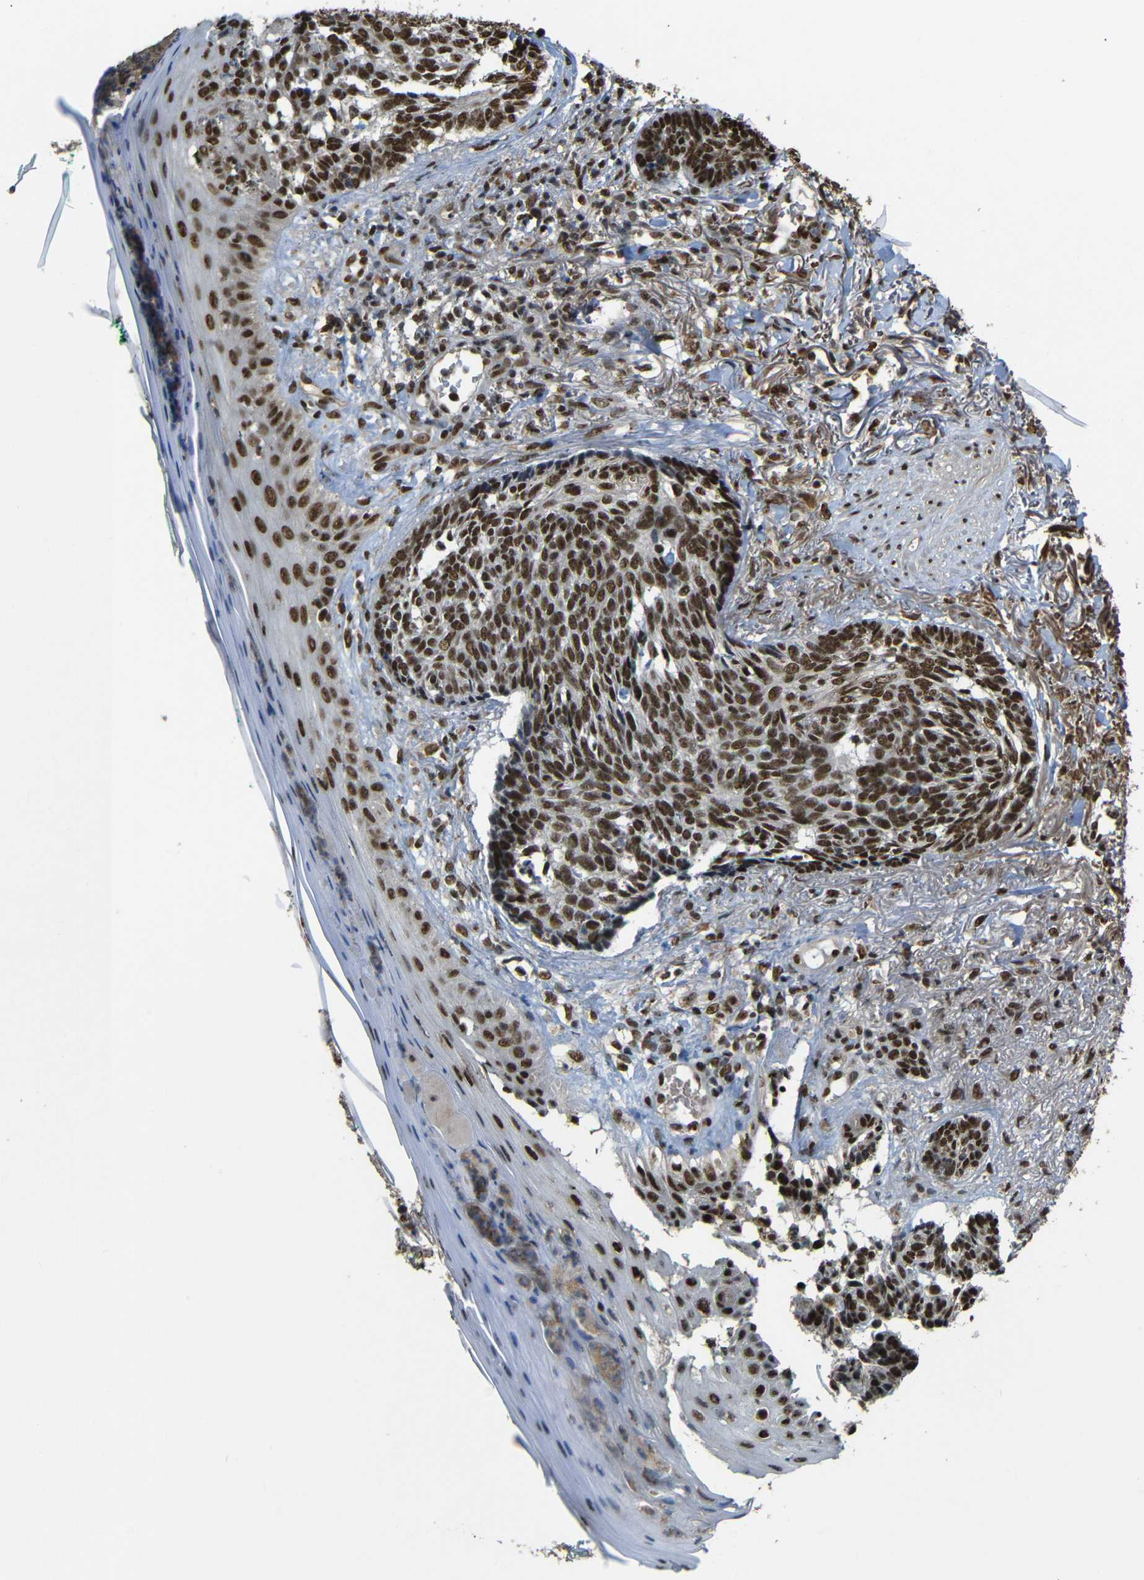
{"staining": {"intensity": "strong", "quantity": ">75%", "location": "cytoplasmic/membranous,nuclear"}, "tissue": "skin cancer", "cell_type": "Tumor cells", "image_type": "cancer", "snomed": [{"axis": "morphology", "description": "Basal cell carcinoma"}, {"axis": "topography", "description": "Skin"}], "caption": "Protein staining of basal cell carcinoma (skin) tissue reveals strong cytoplasmic/membranous and nuclear staining in approximately >75% of tumor cells.", "gene": "TCF7L2", "patient": {"sex": "male", "age": 43}}